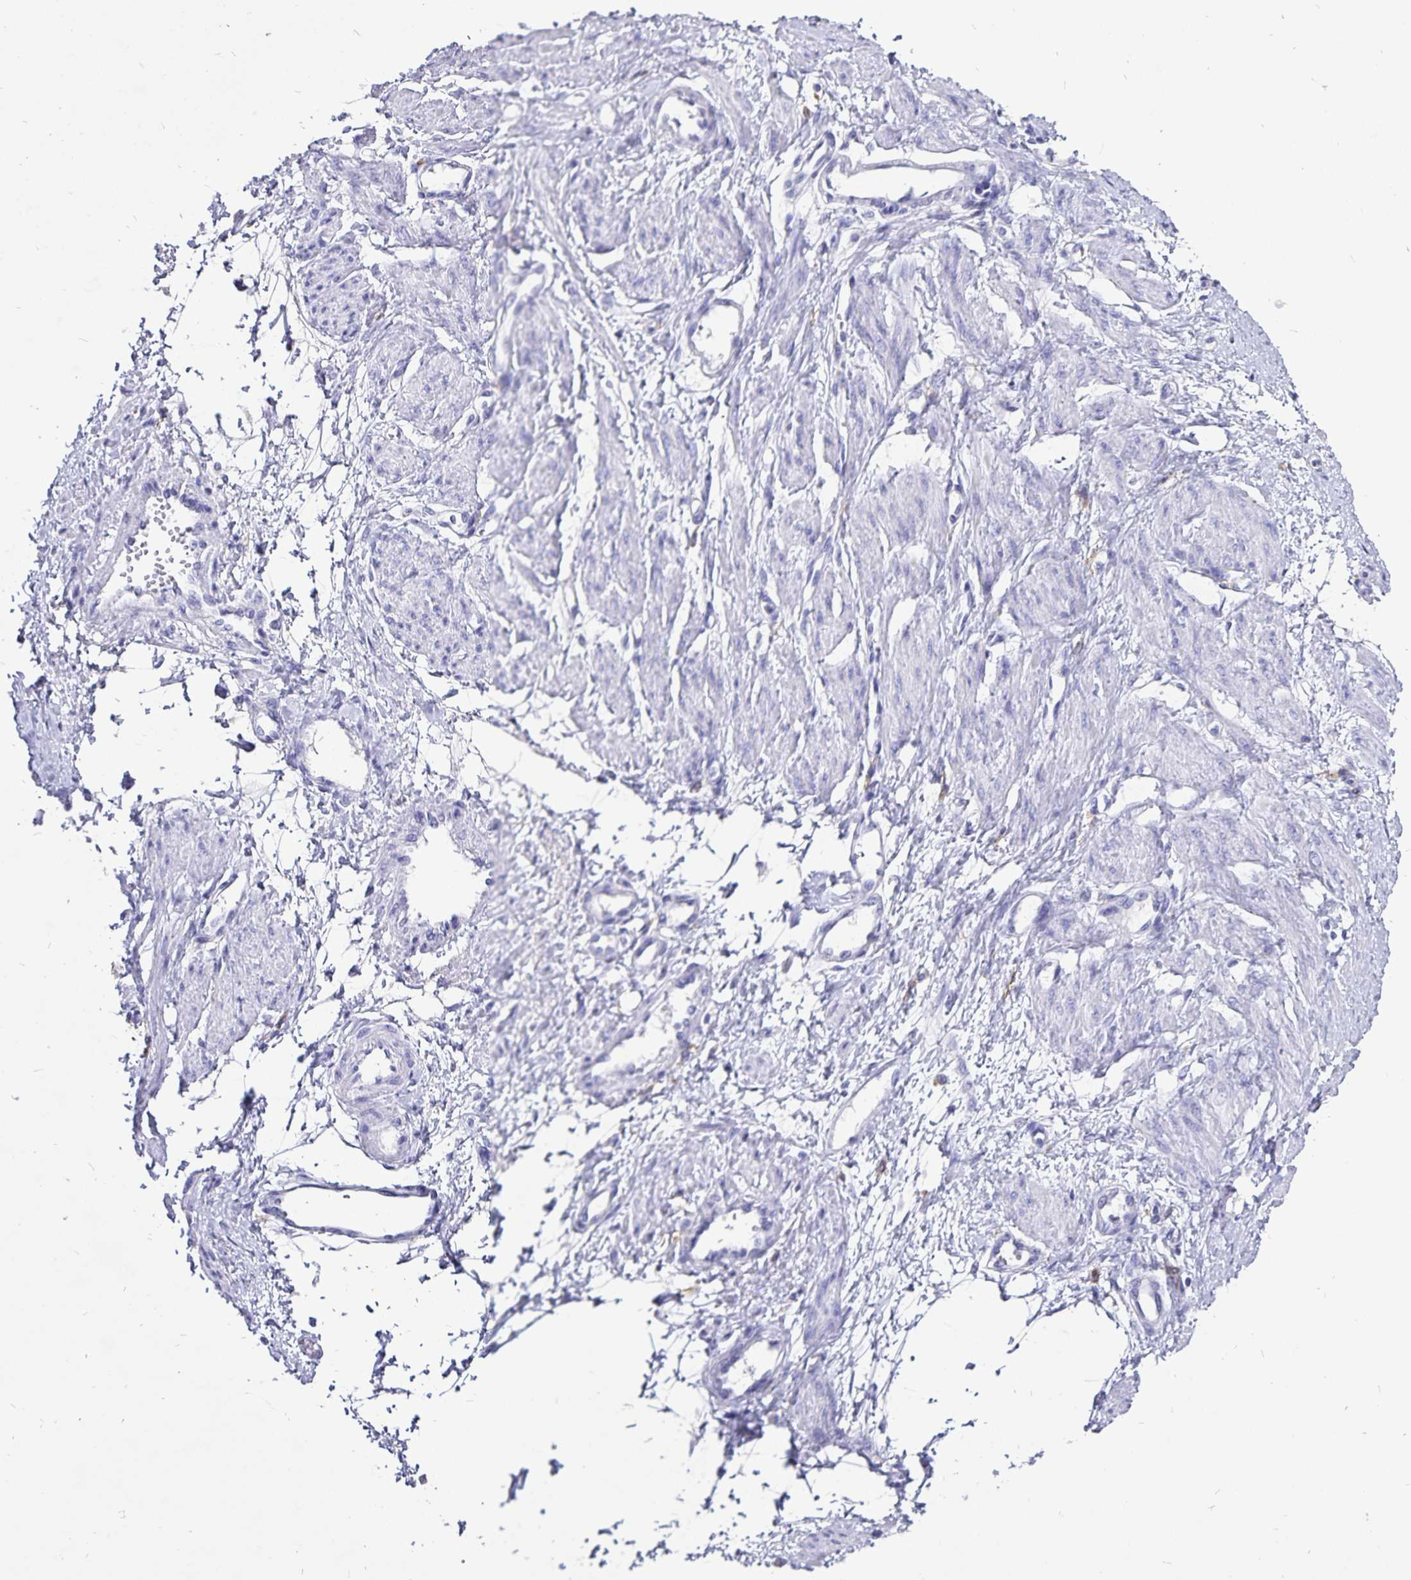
{"staining": {"intensity": "negative", "quantity": "none", "location": "none"}, "tissue": "smooth muscle", "cell_type": "Smooth muscle cells", "image_type": "normal", "snomed": [{"axis": "morphology", "description": "Normal tissue, NOS"}, {"axis": "topography", "description": "Smooth muscle"}, {"axis": "topography", "description": "Uterus"}], "caption": "The IHC photomicrograph has no significant positivity in smooth muscle cells of smooth muscle. (DAB (3,3'-diaminobenzidine) IHC visualized using brightfield microscopy, high magnification).", "gene": "PLAC1", "patient": {"sex": "female", "age": 39}}